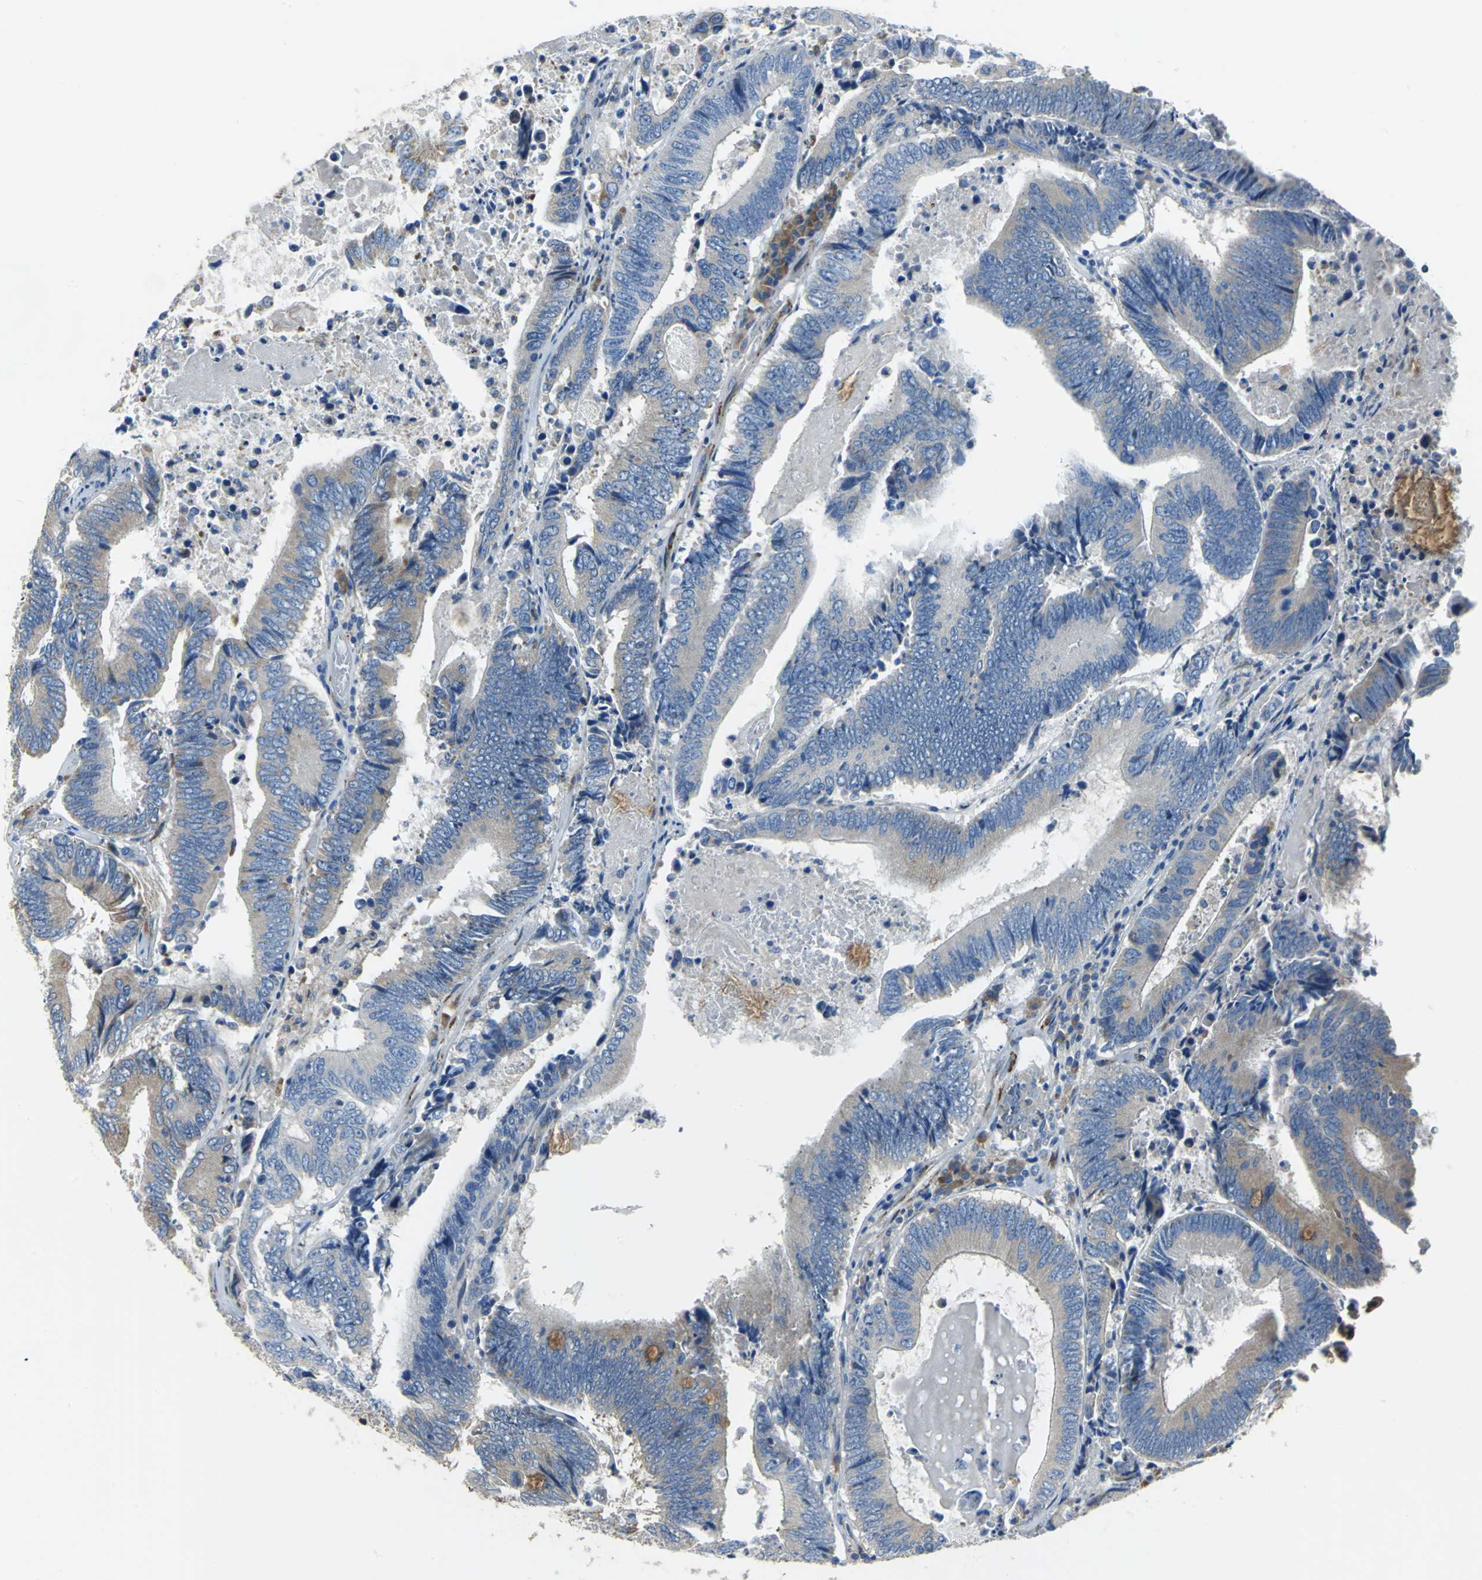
{"staining": {"intensity": "weak", "quantity": "<25%", "location": "cytoplasmic/membranous"}, "tissue": "colorectal cancer", "cell_type": "Tumor cells", "image_type": "cancer", "snomed": [{"axis": "morphology", "description": "Adenocarcinoma, NOS"}, {"axis": "topography", "description": "Colon"}], "caption": "Human adenocarcinoma (colorectal) stained for a protein using immunohistochemistry (IHC) reveals no positivity in tumor cells.", "gene": "EIF5A", "patient": {"sex": "female", "age": 78}}